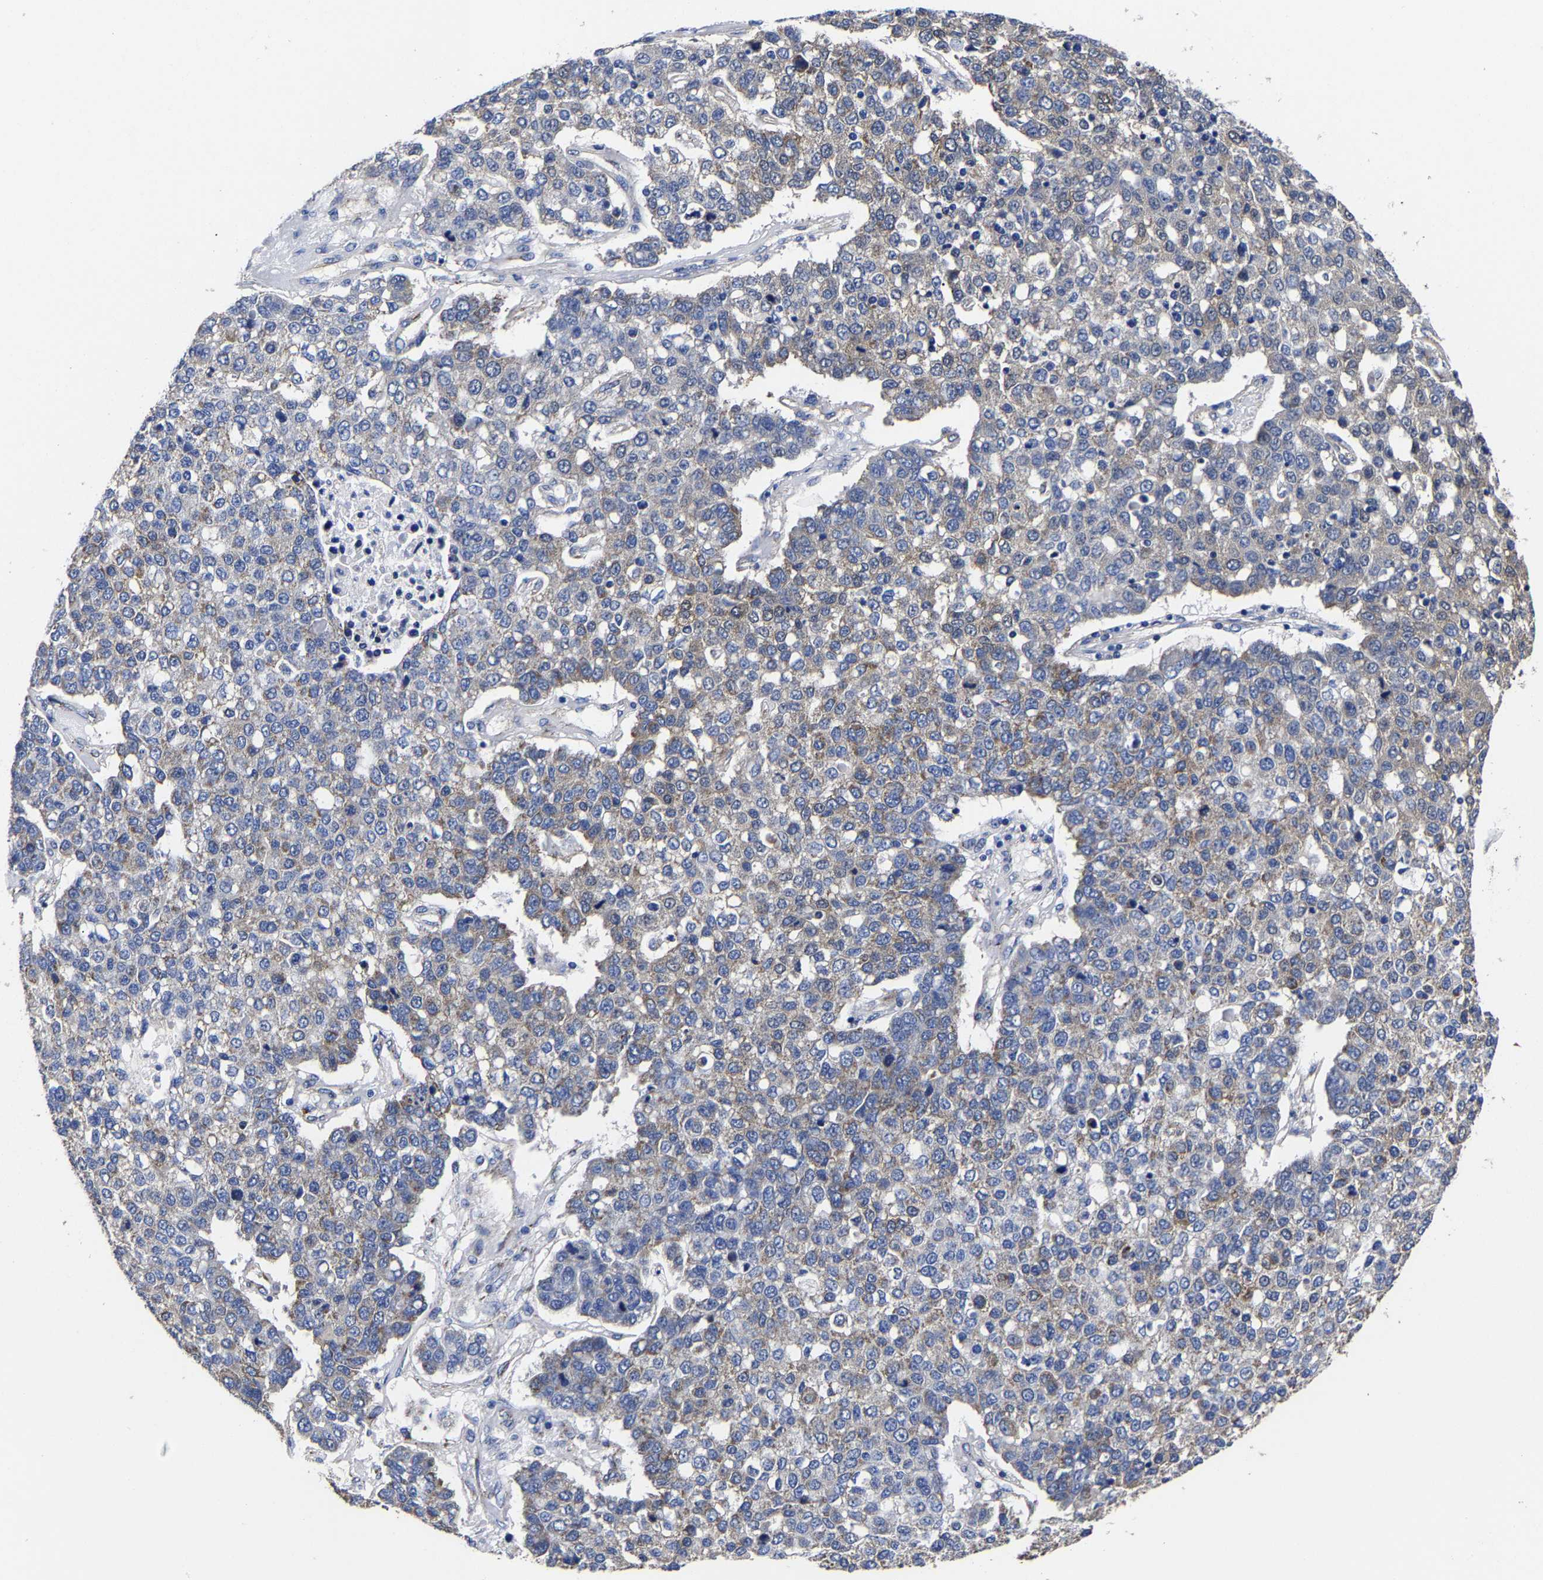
{"staining": {"intensity": "weak", "quantity": "25%-75%", "location": "cytoplasmic/membranous"}, "tissue": "pancreatic cancer", "cell_type": "Tumor cells", "image_type": "cancer", "snomed": [{"axis": "morphology", "description": "Adenocarcinoma, NOS"}, {"axis": "topography", "description": "Pancreas"}], "caption": "A micrograph of human pancreatic cancer stained for a protein exhibits weak cytoplasmic/membranous brown staining in tumor cells.", "gene": "AASS", "patient": {"sex": "female", "age": 61}}